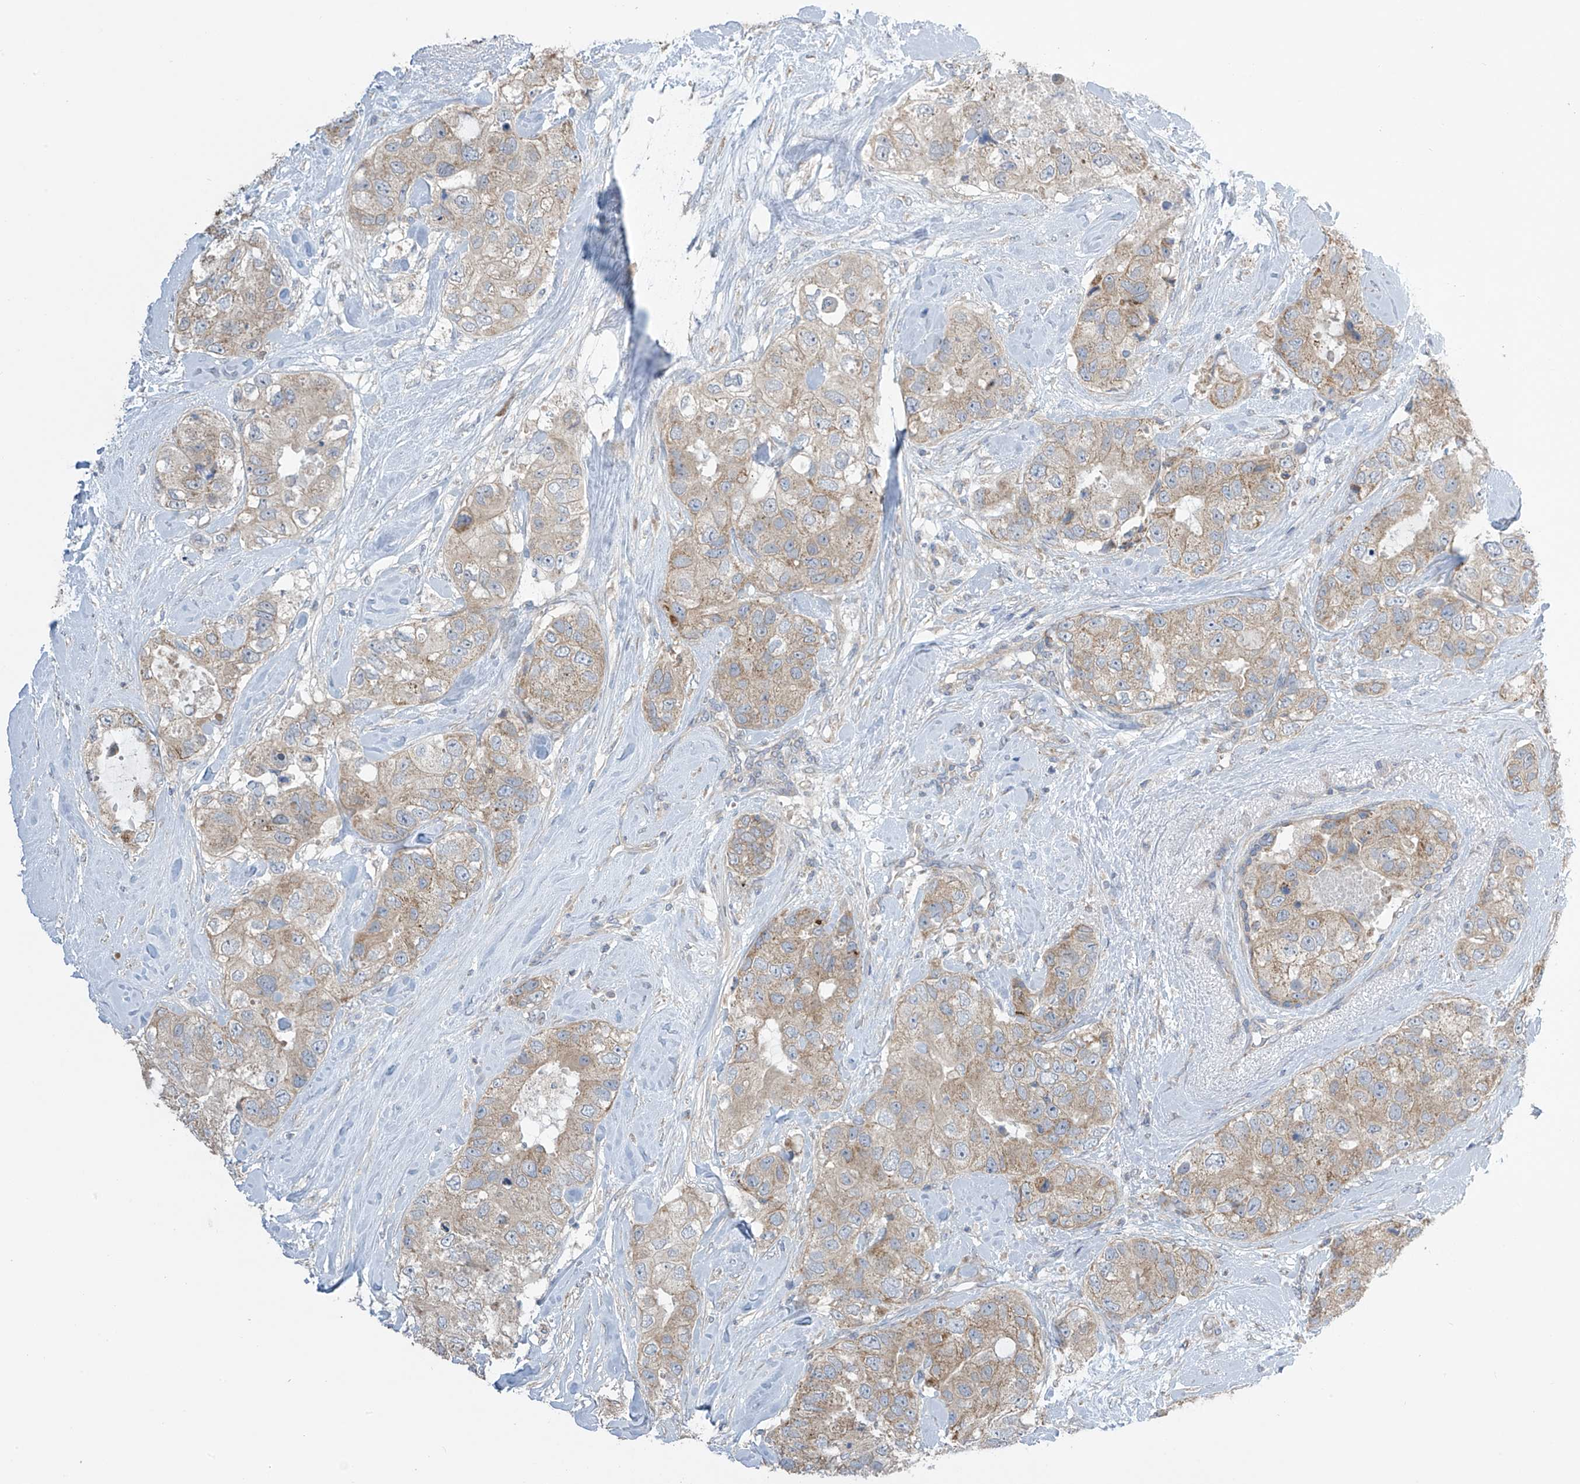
{"staining": {"intensity": "weak", "quantity": ">75%", "location": "cytoplasmic/membranous"}, "tissue": "breast cancer", "cell_type": "Tumor cells", "image_type": "cancer", "snomed": [{"axis": "morphology", "description": "Duct carcinoma"}, {"axis": "topography", "description": "Breast"}], "caption": "Immunohistochemistry (IHC) histopathology image of neoplastic tissue: intraductal carcinoma (breast) stained using IHC displays low levels of weak protein expression localized specifically in the cytoplasmic/membranous of tumor cells, appearing as a cytoplasmic/membranous brown color.", "gene": "PNPT1", "patient": {"sex": "female", "age": 62}}